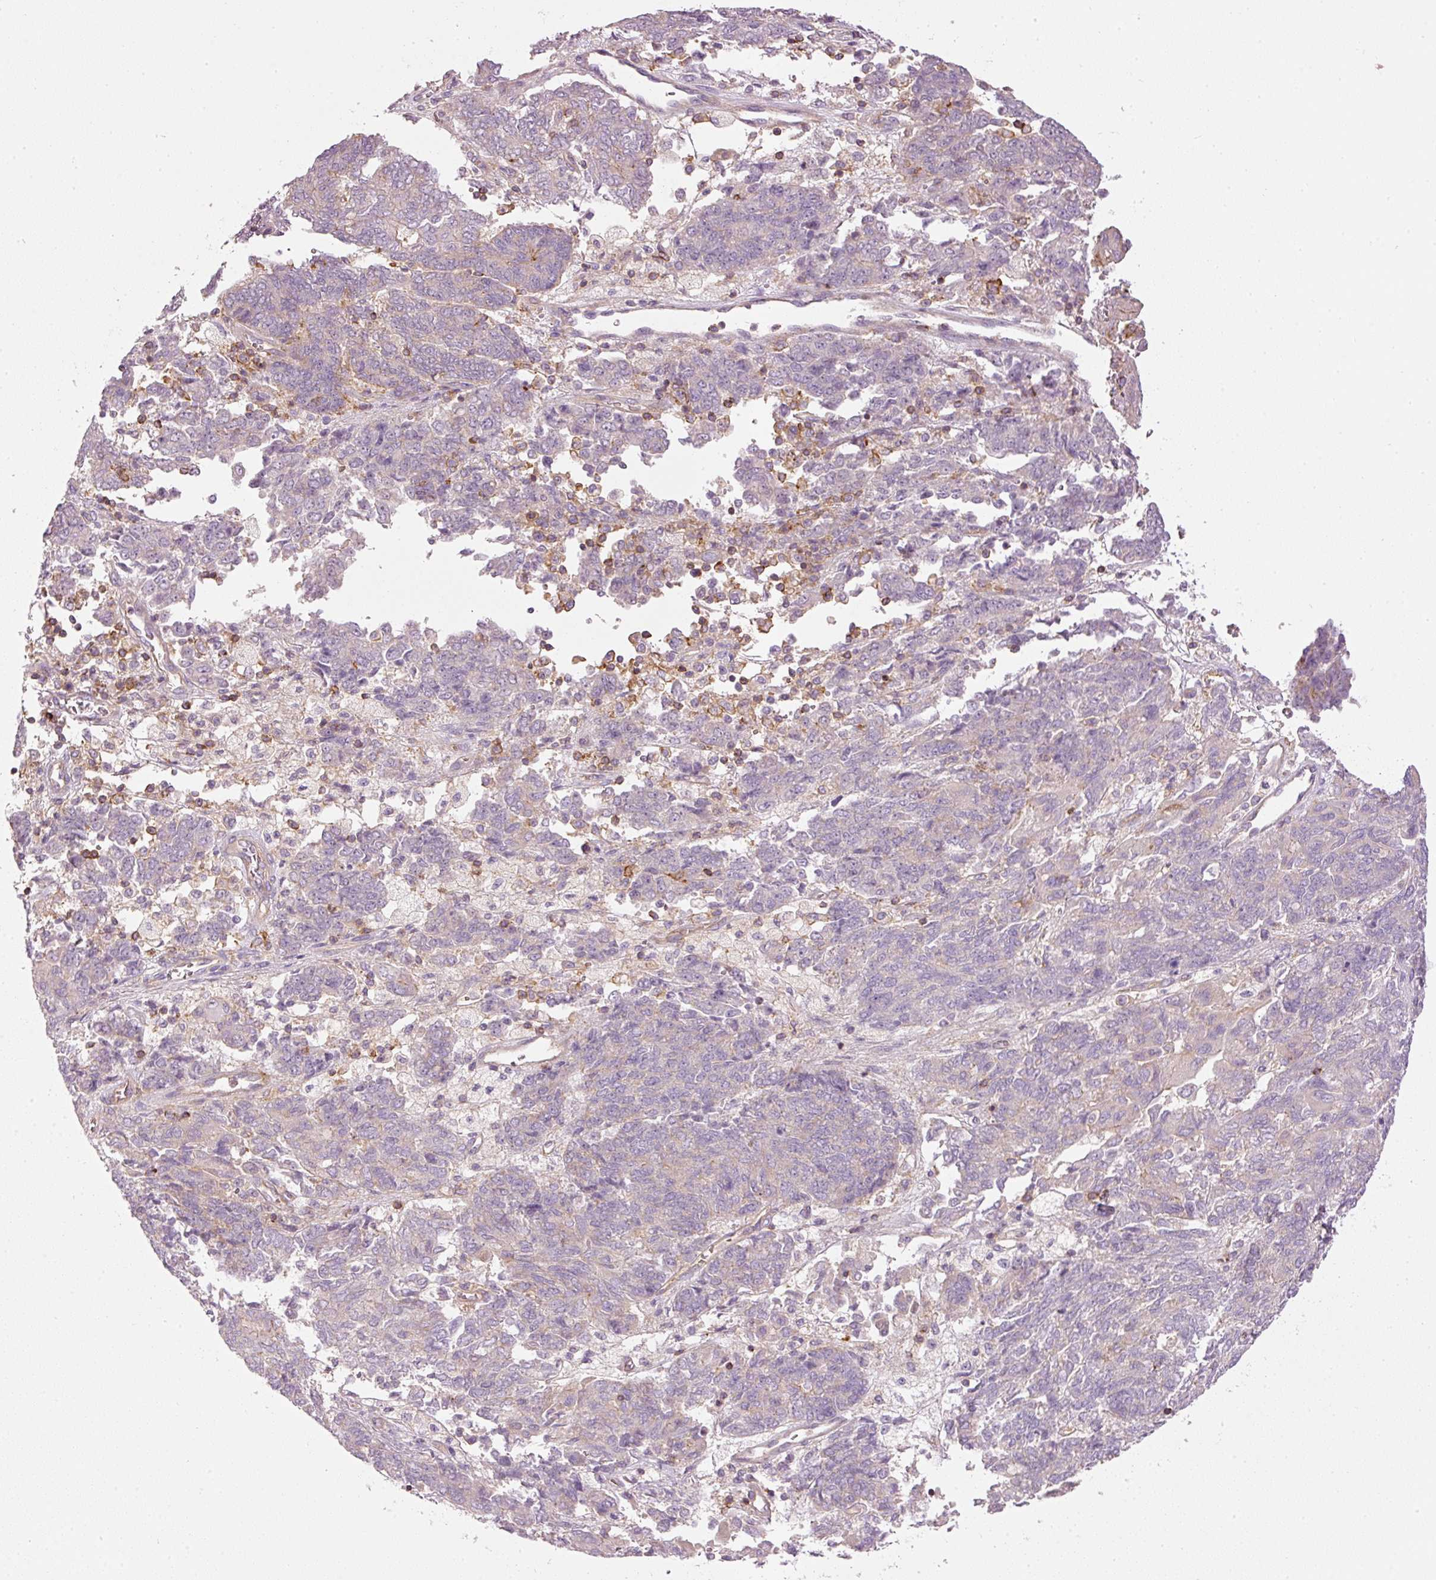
{"staining": {"intensity": "negative", "quantity": "none", "location": "none"}, "tissue": "endometrial cancer", "cell_type": "Tumor cells", "image_type": "cancer", "snomed": [{"axis": "morphology", "description": "Adenocarcinoma, NOS"}, {"axis": "topography", "description": "Endometrium"}], "caption": "Endometrial cancer was stained to show a protein in brown. There is no significant expression in tumor cells.", "gene": "SIPA1", "patient": {"sex": "female", "age": 80}}